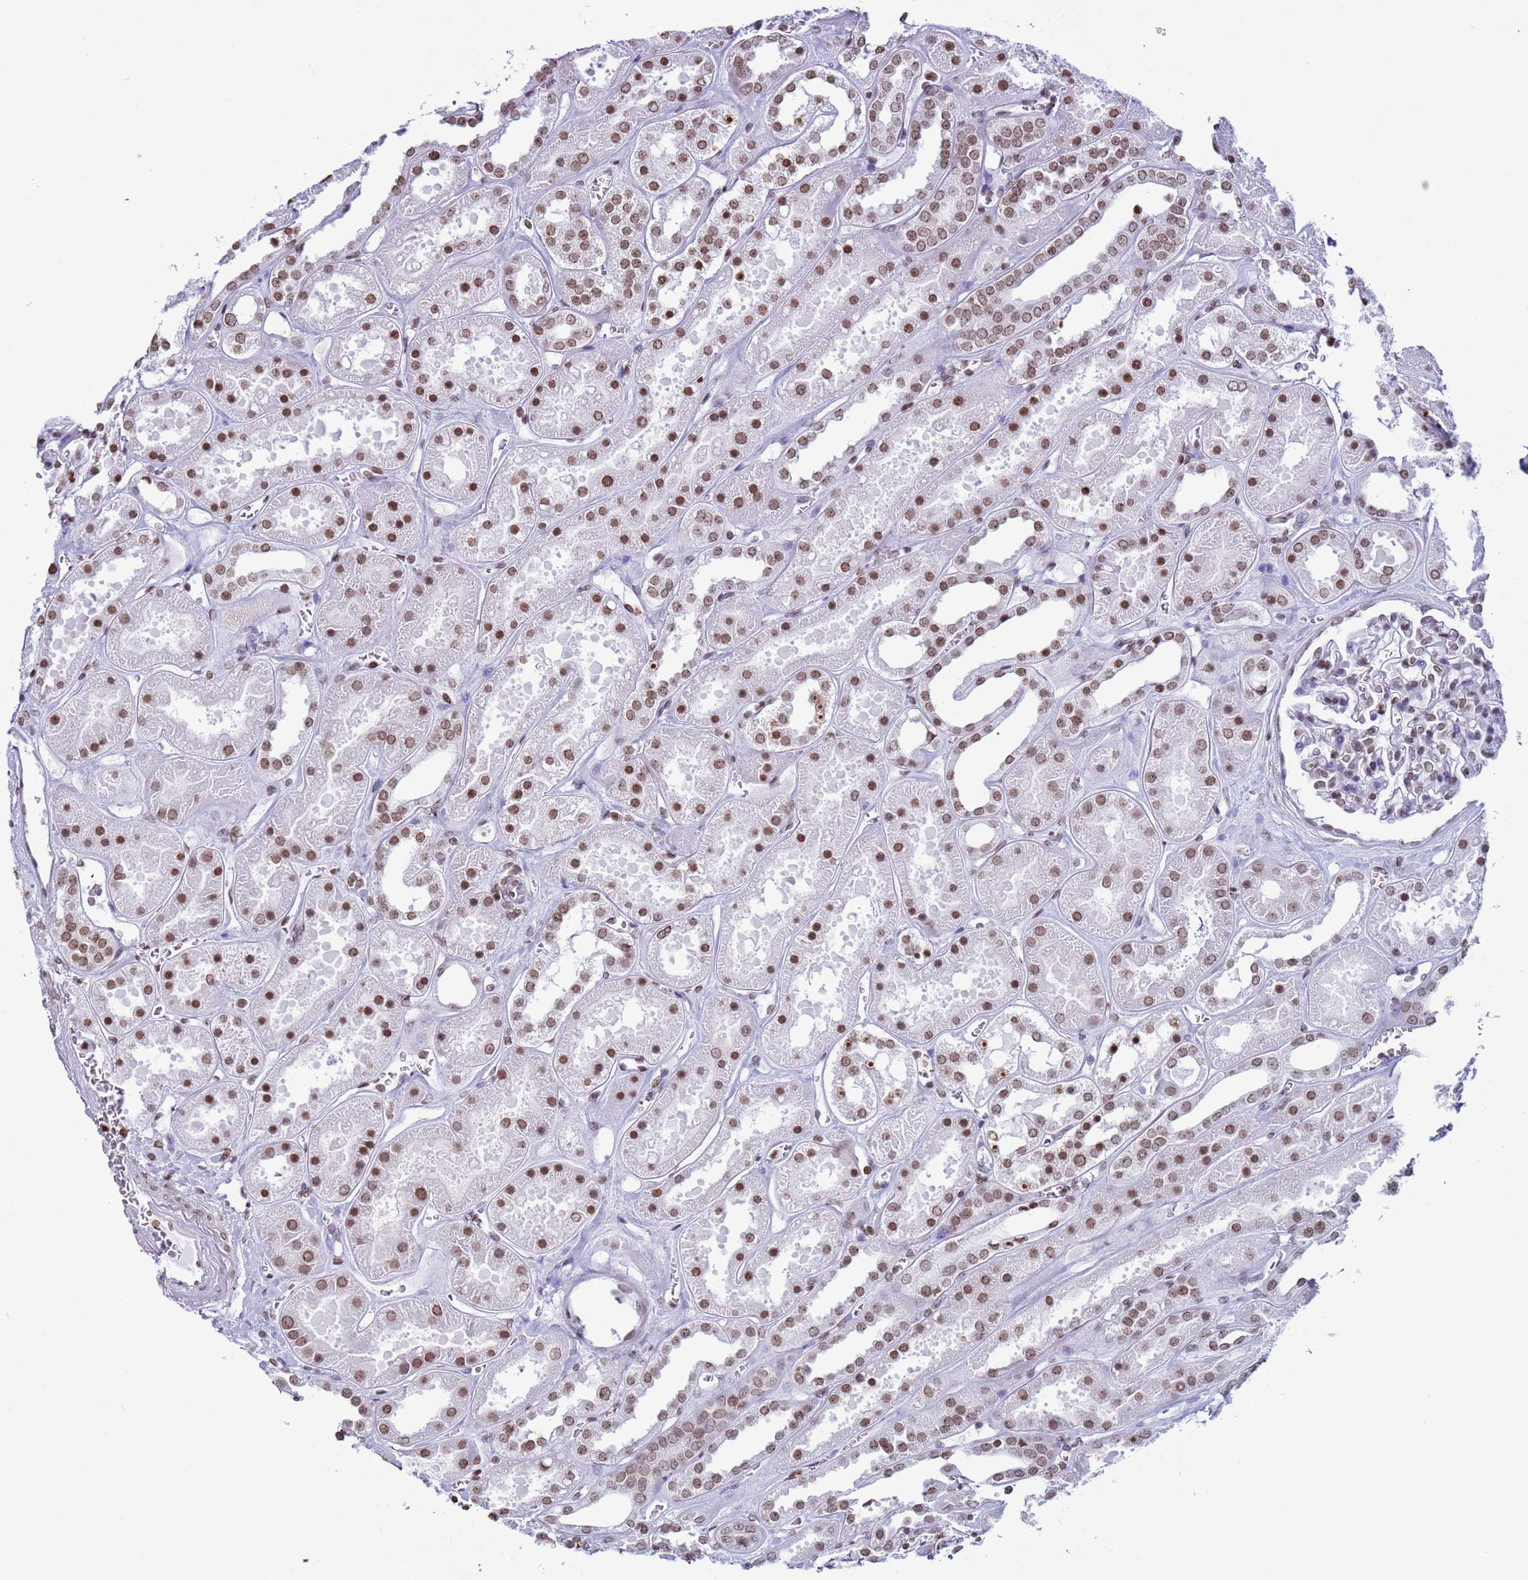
{"staining": {"intensity": "moderate", "quantity": "25%-75%", "location": "nuclear"}, "tissue": "kidney", "cell_type": "Cells in glomeruli", "image_type": "normal", "snomed": [{"axis": "morphology", "description": "Normal tissue, NOS"}, {"axis": "topography", "description": "Kidney"}], "caption": "IHC (DAB) staining of unremarkable human kidney demonstrates moderate nuclear protein staining in approximately 25%-75% of cells in glomeruli.", "gene": "H4C11", "patient": {"sex": "female", "age": 41}}